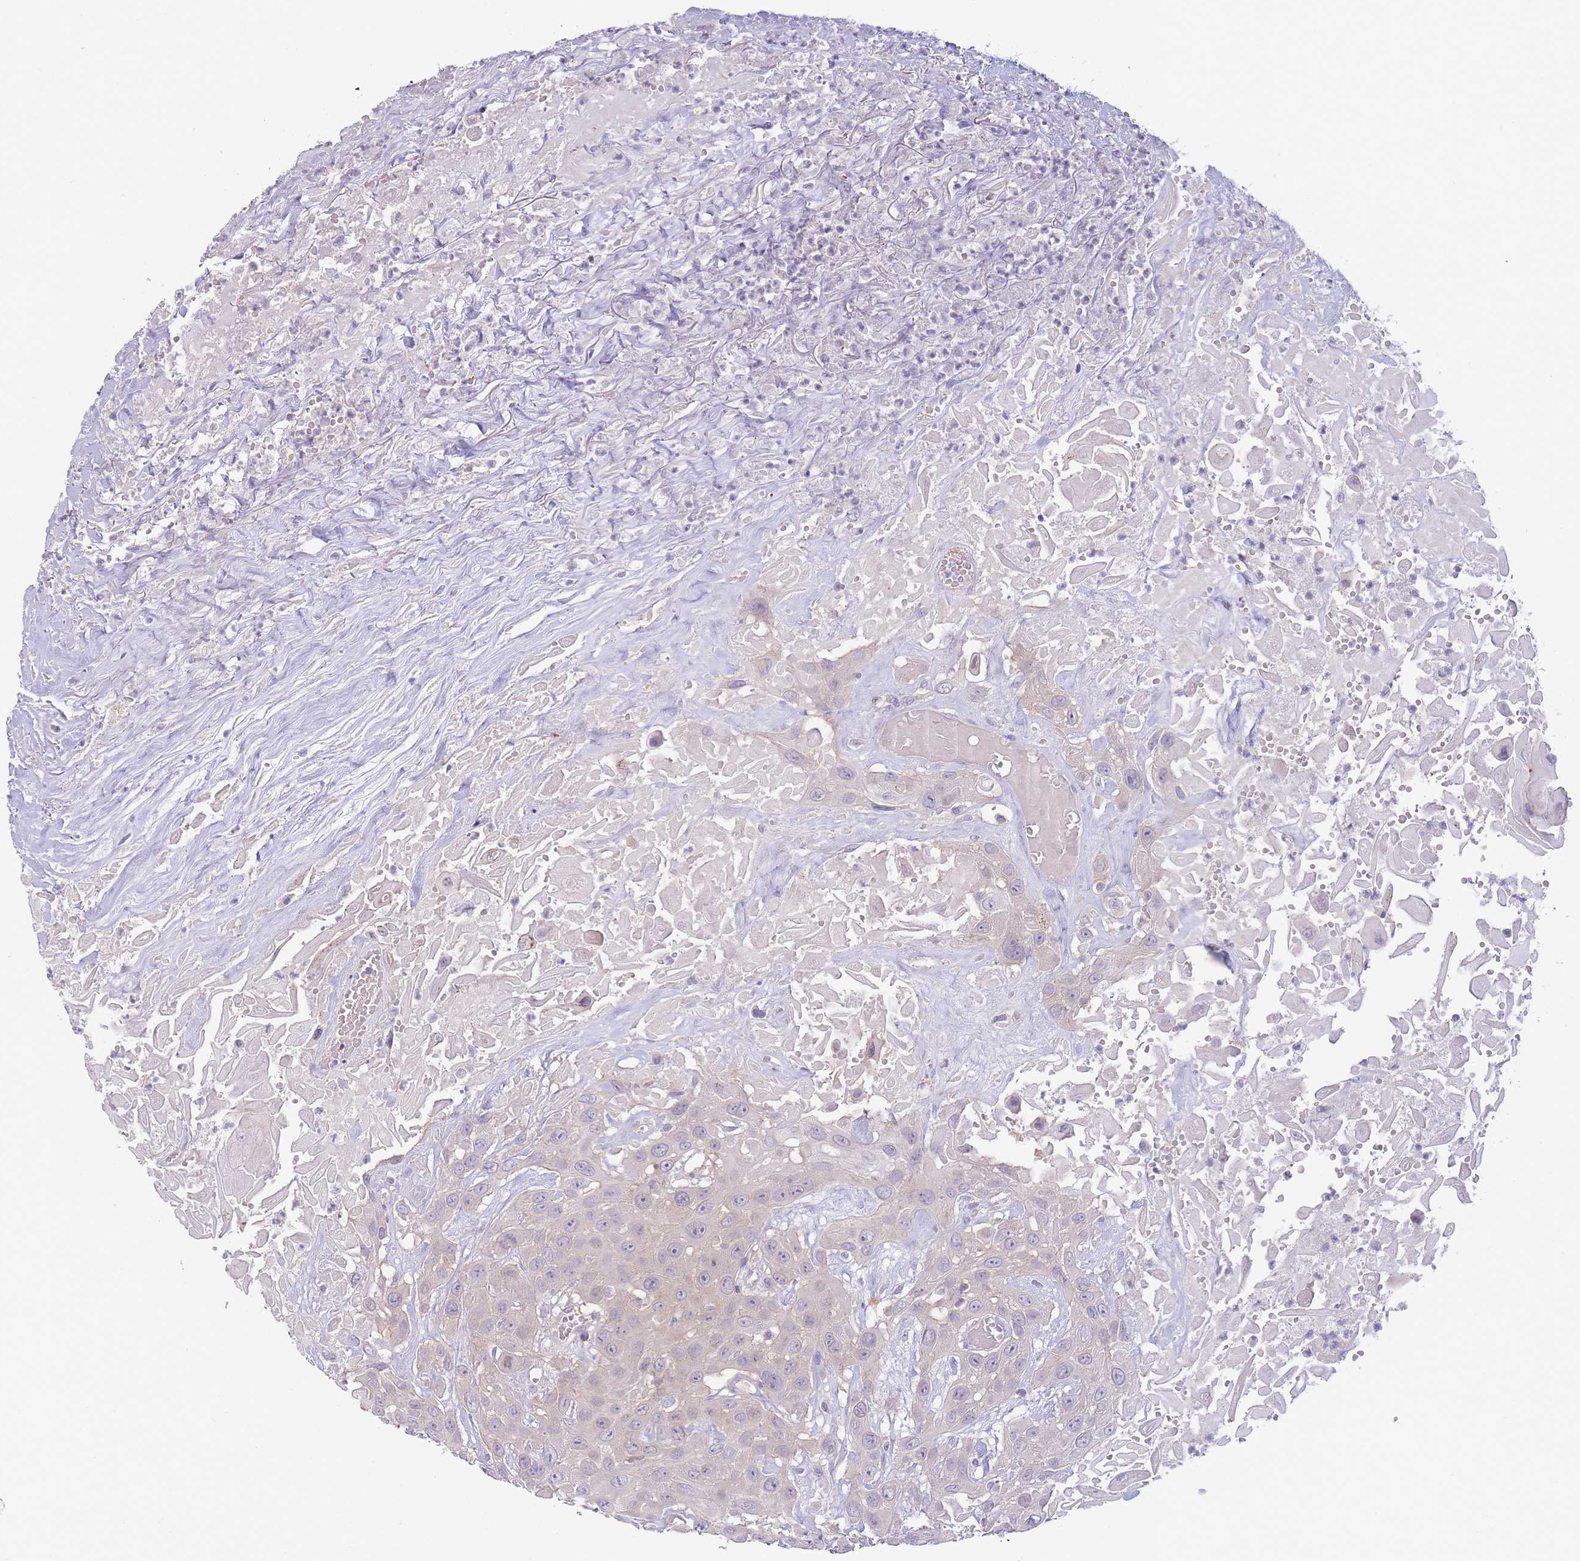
{"staining": {"intensity": "negative", "quantity": "none", "location": "none"}, "tissue": "head and neck cancer", "cell_type": "Tumor cells", "image_type": "cancer", "snomed": [{"axis": "morphology", "description": "Squamous cell carcinoma, NOS"}, {"axis": "topography", "description": "Head-Neck"}], "caption": "This is an immunohistochemistry photomicrograph of human head and neck cancer. There is no positivity in tumor cells.", "gene": "SPHKAP", "patient": {"sex": "male", "age": 81}}